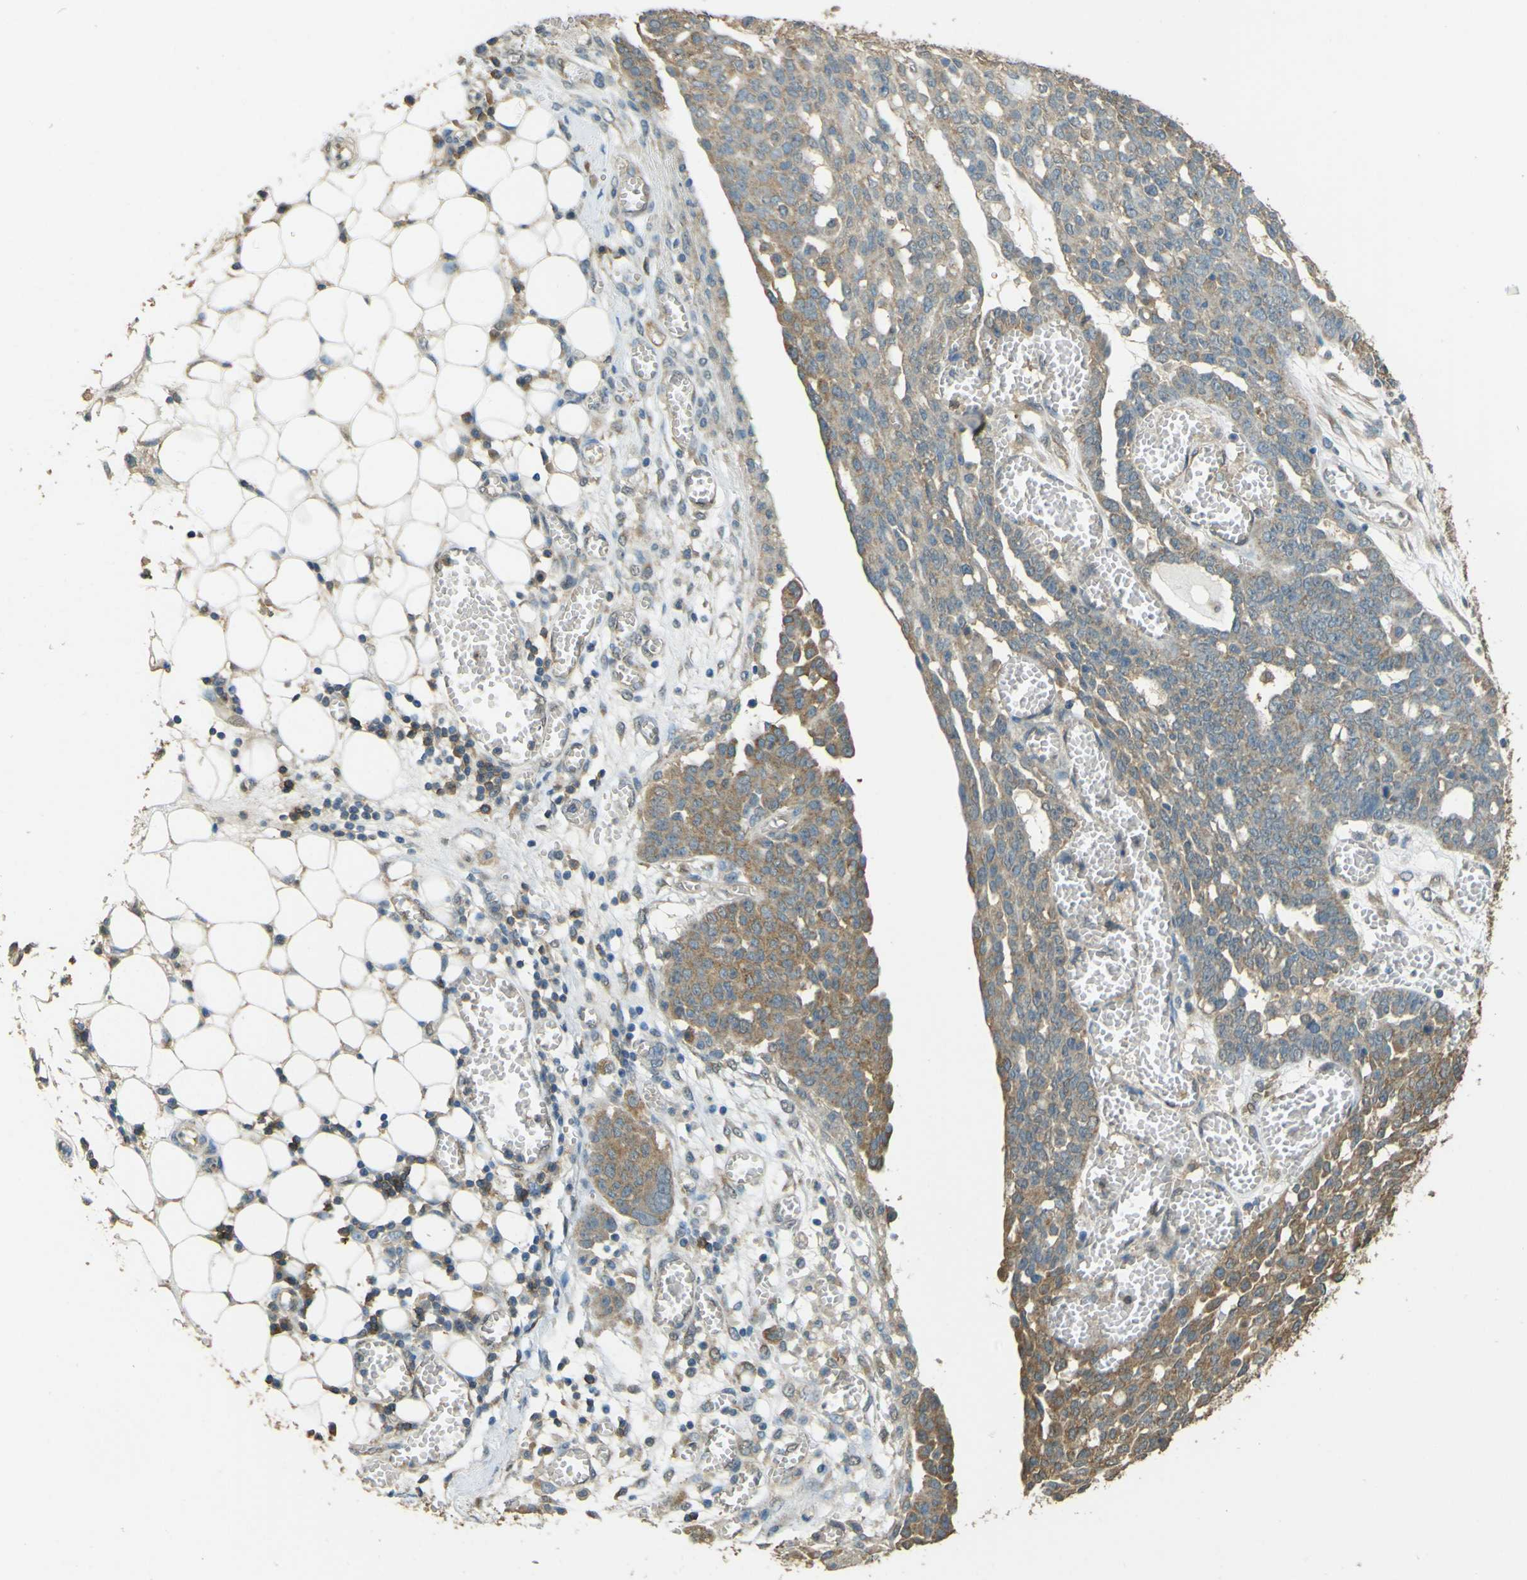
{"staining": {"intensity": "moderate", "quantity": "25%-75%", "location": "cytoplasmic/membranous"}, "tissue": "ovarian cancer", "cell_type": "Tumor cells", "image_type": "cancer", "snomed": [{"axis": "morphology", "description": "Cystadenocarcinoma, serous, NOS"}, {"axis": "topography", "description": "Soft tissue"}, {"axis": "topography", "description": "Ovary"}], "caption": "Immunohistochemical staining of human serous cystadenocarcinoma (ovarian) displays medium levels of moderate cytoplasmic/membranous protein expression in approximately 25%-75% of tumor cells. Nuclei are stained in blue.", "gene": "GOLGA1", "patient": {"sex": "female", "age": 57}}